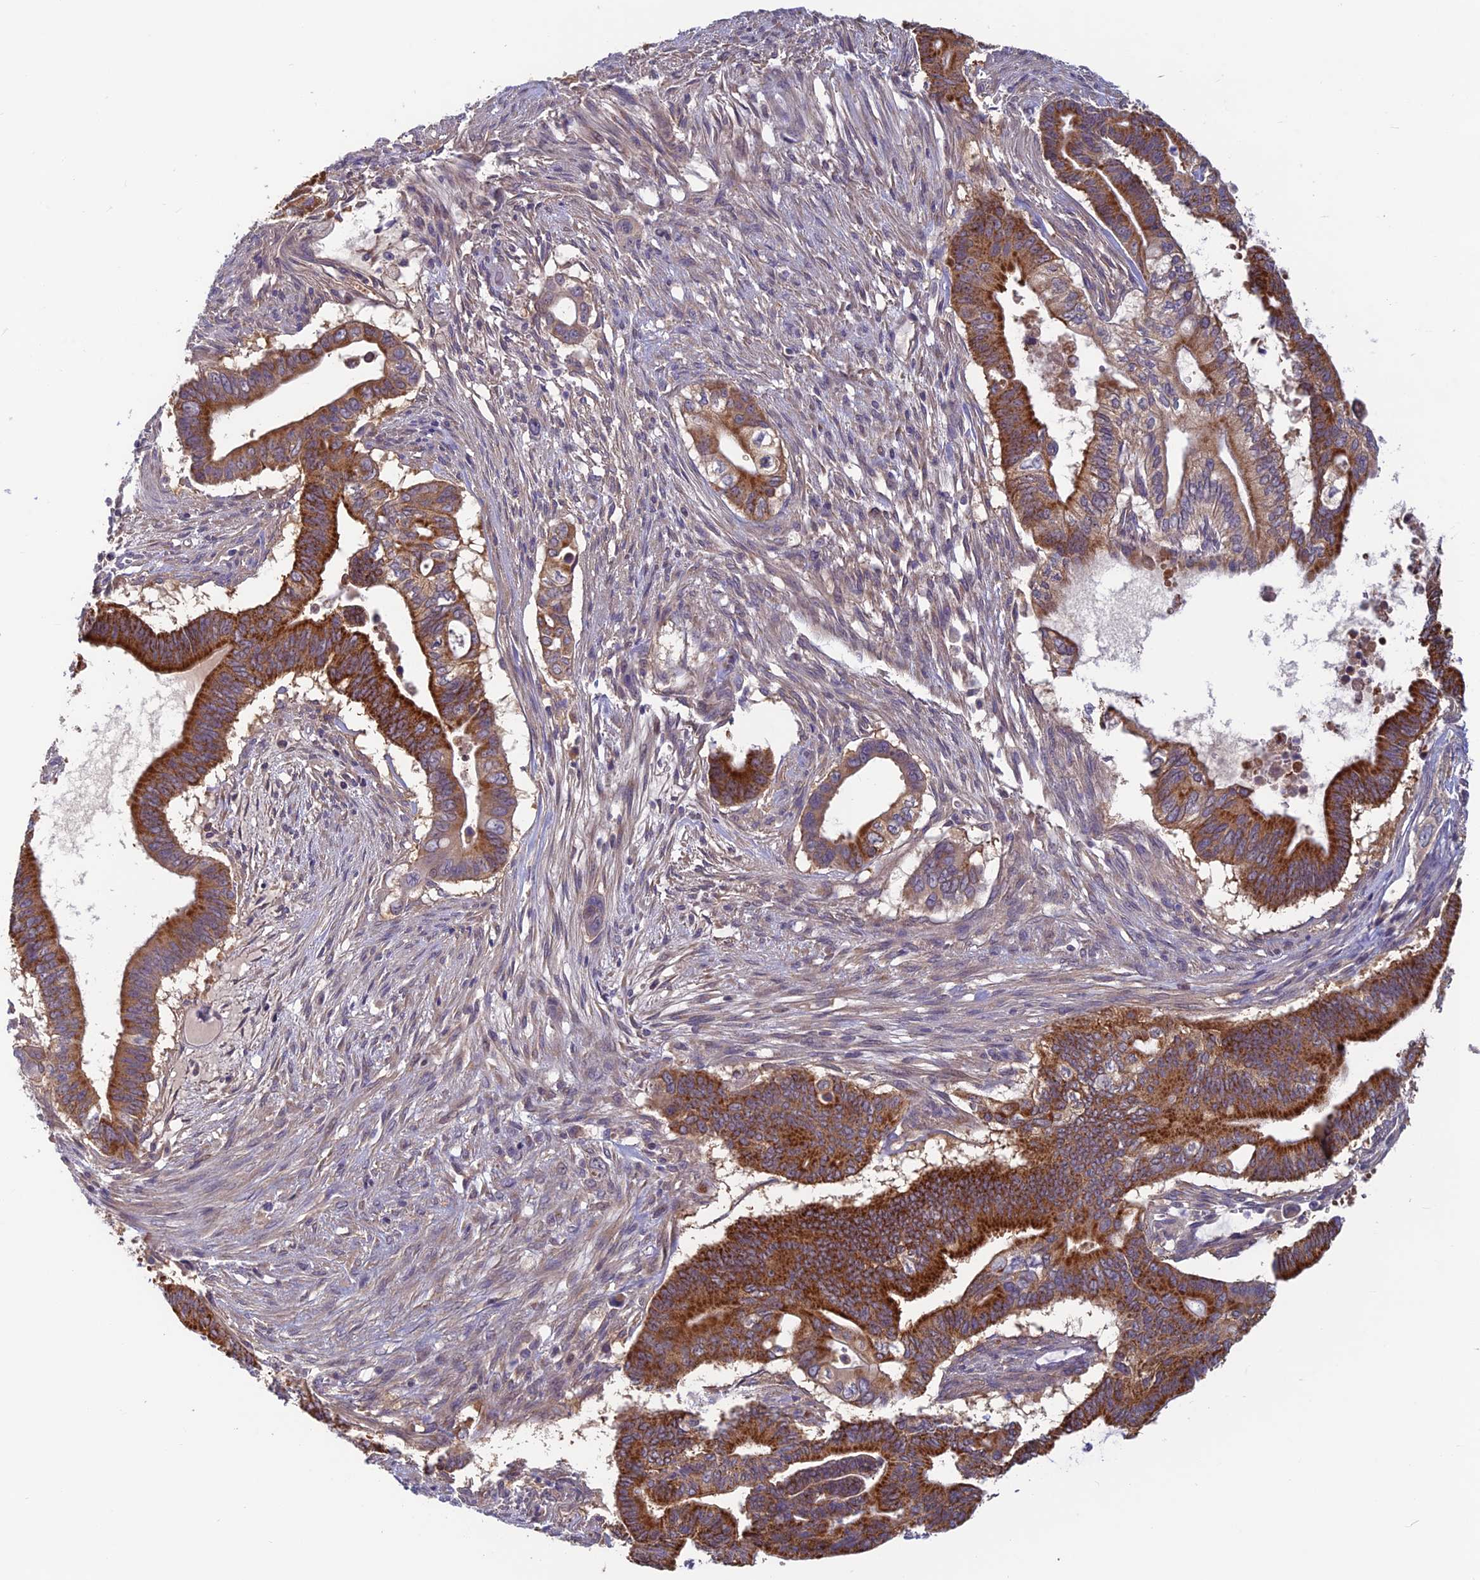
{"staining": {"intensity": "strong", "quantity": "25%-75%", "location": "cytoplasmic/membranous"}, "tissue": "pancreatic cancer", "cell_type": "Tumor cells", "image_type": "cancer", "snomed": [{"axis": "morphology", "description": "Adenocarcinoma, NOS"}, {"axis": "topography", "description": "Pancreas"}], "caption": "Tumor cells reveal high levels of strong cytoplasmic/membranous expression in approximately 25%-75% of cells in pancreatic cancer (adenocarcinoma). The staining was performed using DAB, with brown indicating positive protein expression. Nuclei are stained blue with hematoxylin.", "gene": "HECA", "patient": {"sex": "male", "age": 68}}